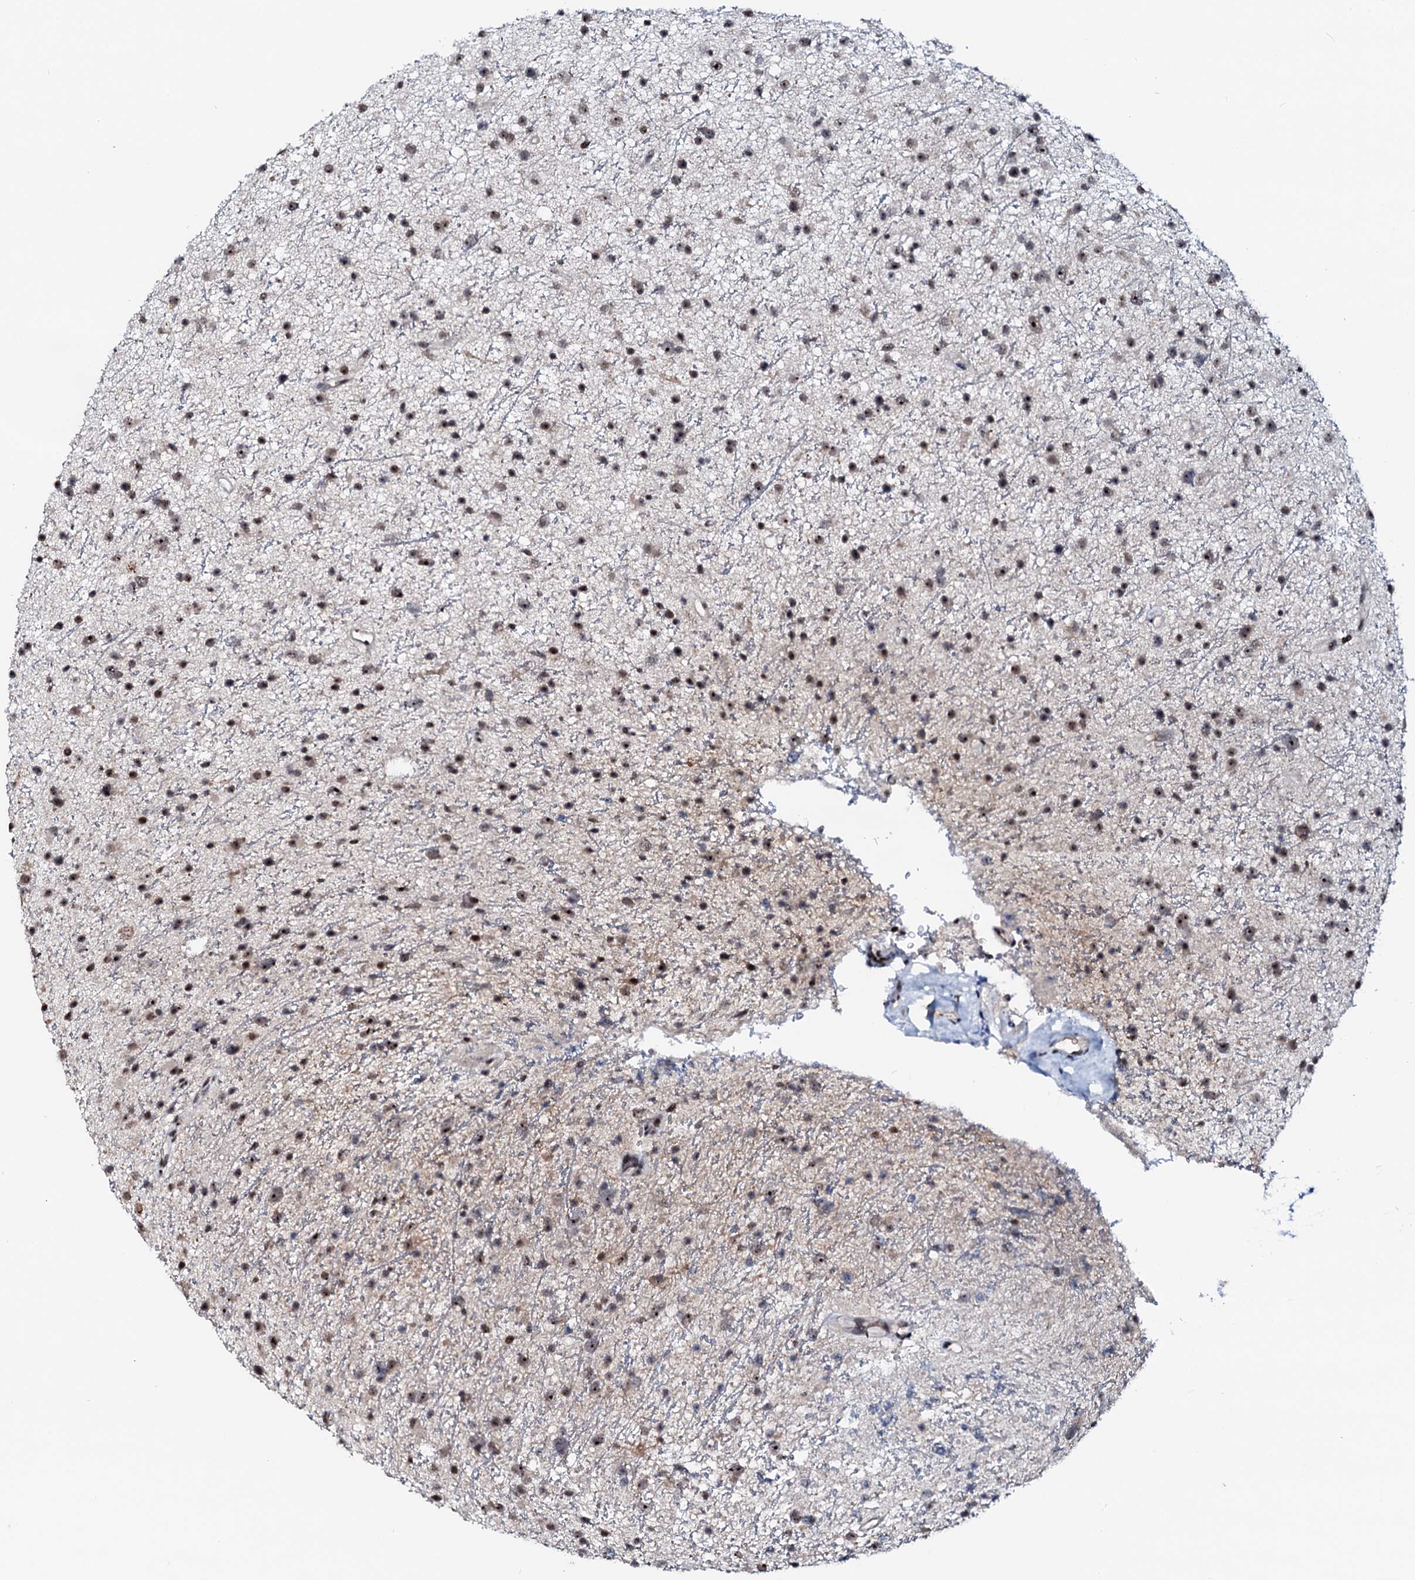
{"staining": {"intensity": "moderate", "quantity": ">75%", "location": "nuclear"}, "tissue": "glioma", "cell_type": "Tumor cells", "image_type": "cancer", "snomed": [{"axis": "morphology", "description": "Glioma, malignant, Low grade"}, {"axis": "topography", "description": "Cerebral cortex"}], "caption": "Glioma tissue displays moderate nuclear expression in about >75% of tumor cells, visualized by immunohistochemistry.", "gene": "NEUROG3", "patient": {"sex": "female", "age": 39}}